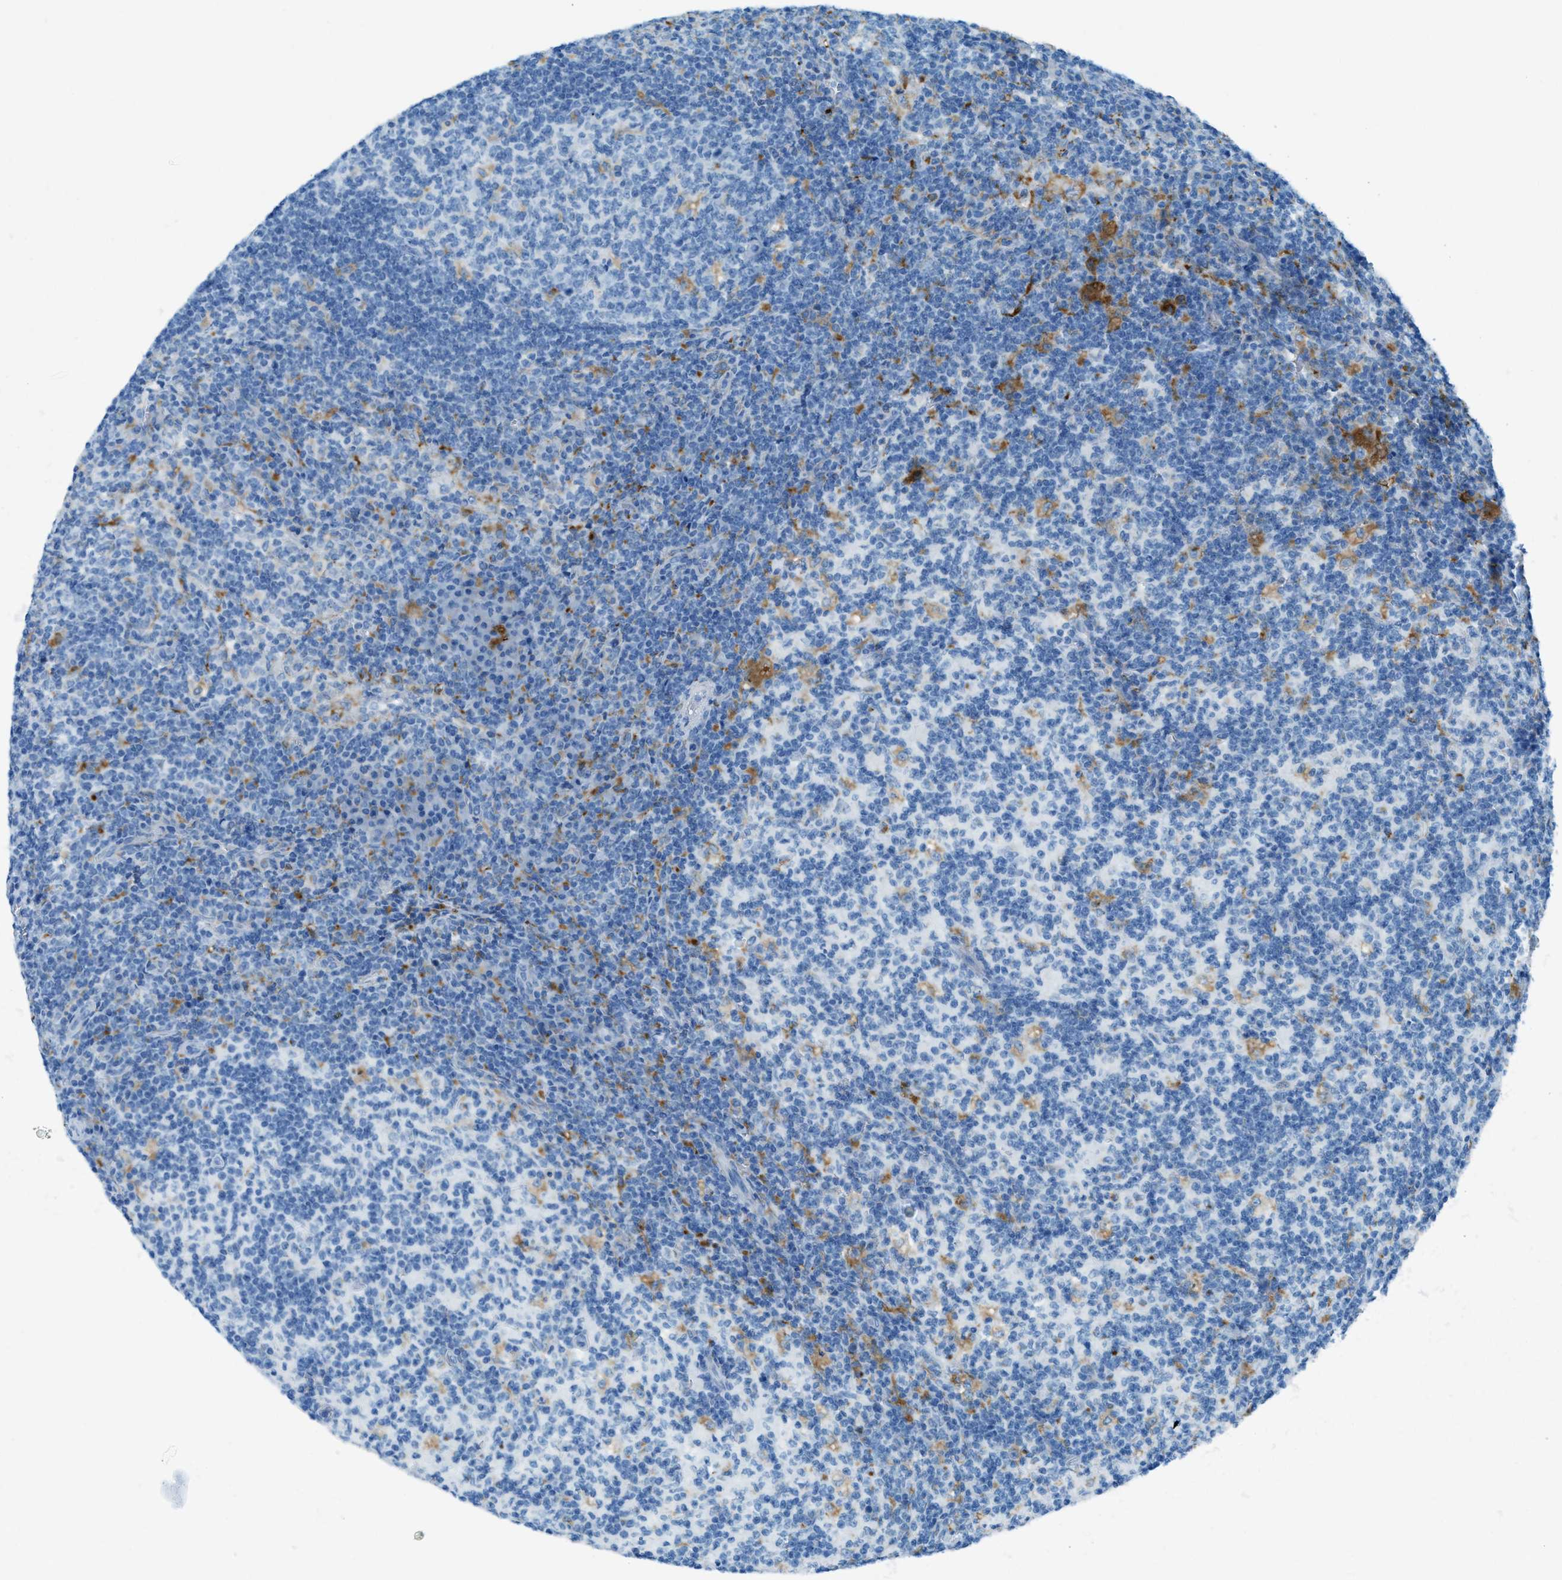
{"staining": {"intensity": "weak", "quantity": "<25%", "location": "cytoplasmic/membranous"}, "tissue": "lymph node", "cell_type": "Germinal center cells", "image_type": "normal", "snomed": [{"axis": "morphology", "description": "Normal tissue, NOS"}, {"axis": "morphology", "description": "Inflammation, NOS"}, {"axis": "topography", "description": "Lymph node"}], "caption": "A high-resolution image shows IHC staining of normal lymph node, which reveals no significant positivity in germinal center cells. (Brightfield microscopy of DAB (3,3'-diaminobenzidine) IHC at high magnification).", "gene": "C21orf62", "patient": {"sex": "male", "age": 55}}